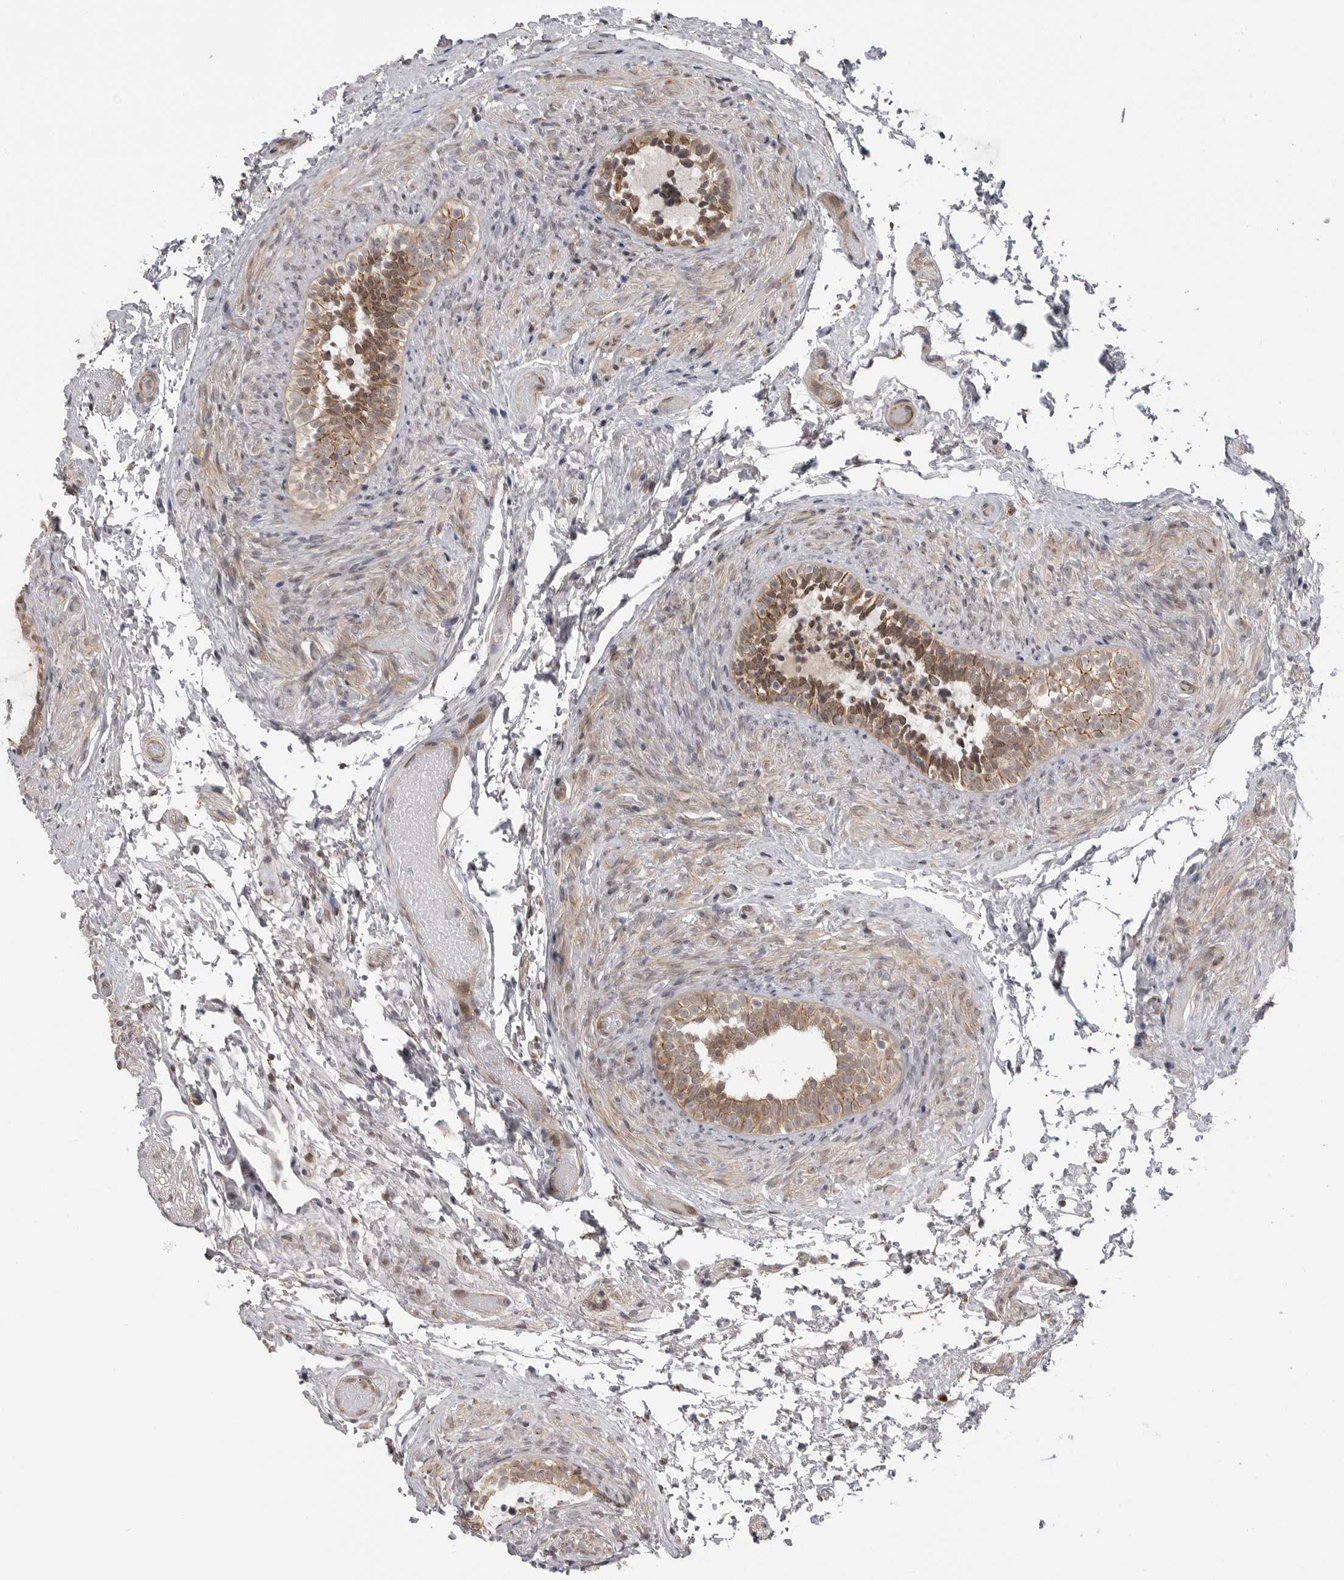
{"staining": {"intensity": "moderate", "quantity": ">75%", "location": "cytoplasmic/membranous"}, "tissue": "epididymis", "cell_type": "Glandular cells", "image_type": "normal", "snomed": [{"axis": "morphology", "description": "Normal tissue, NOS"}, {"axis": "topography", "description": "Epididymis"}], "caption": "Immunohistochemical staining of unremarkable human epididymis demonstrates >75% levels of moderate cytoplasmic/membranous protein staining in about >75% of glandular cells. (DAB (3,3'-diaminobenzidine) = brown stain, brightfield microscopy at high magnification).", "gene": "LRRC45", "patient": {"sex": "male", "age": 5}}